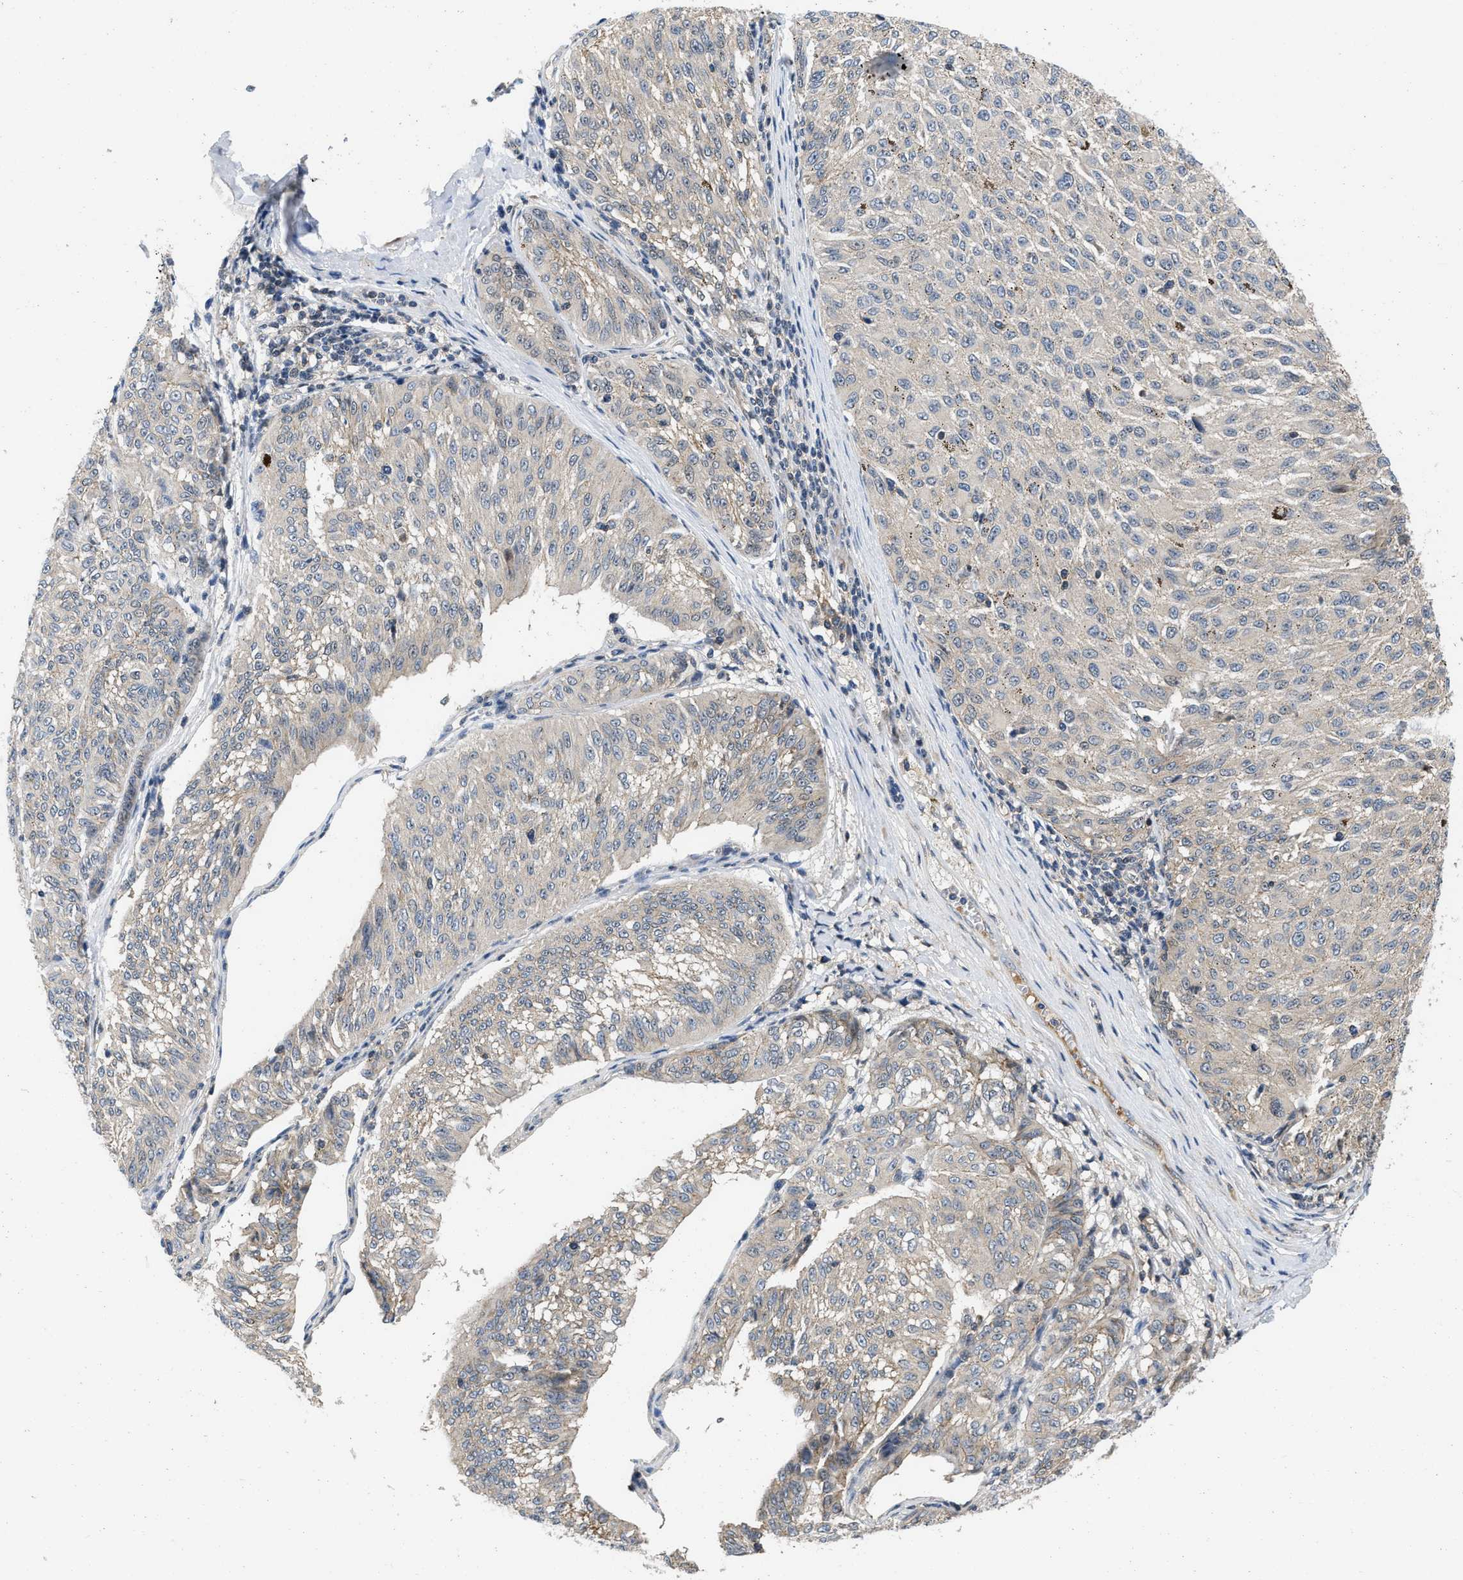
{"staining": {"intensity": "weak", "quantity": "25%-75%", "location": "cytoplasmic/membranous"}, "tissue": "melanoma", "cell_type": "Tumor cells", "image_type": "cancer", "snomed": [{"axis": "morphology", "description": "Malignant melanoma, NOS"}, {"axis": "topography", "description": "Skin"}], "caption": "IHC of human melanoma reveals low levels of weak cytoplasmic/membranous expression in about 25%-75% of tumor cells.", "gene": "PRDM14", "patient": {"sex": "female", "age": 72}}